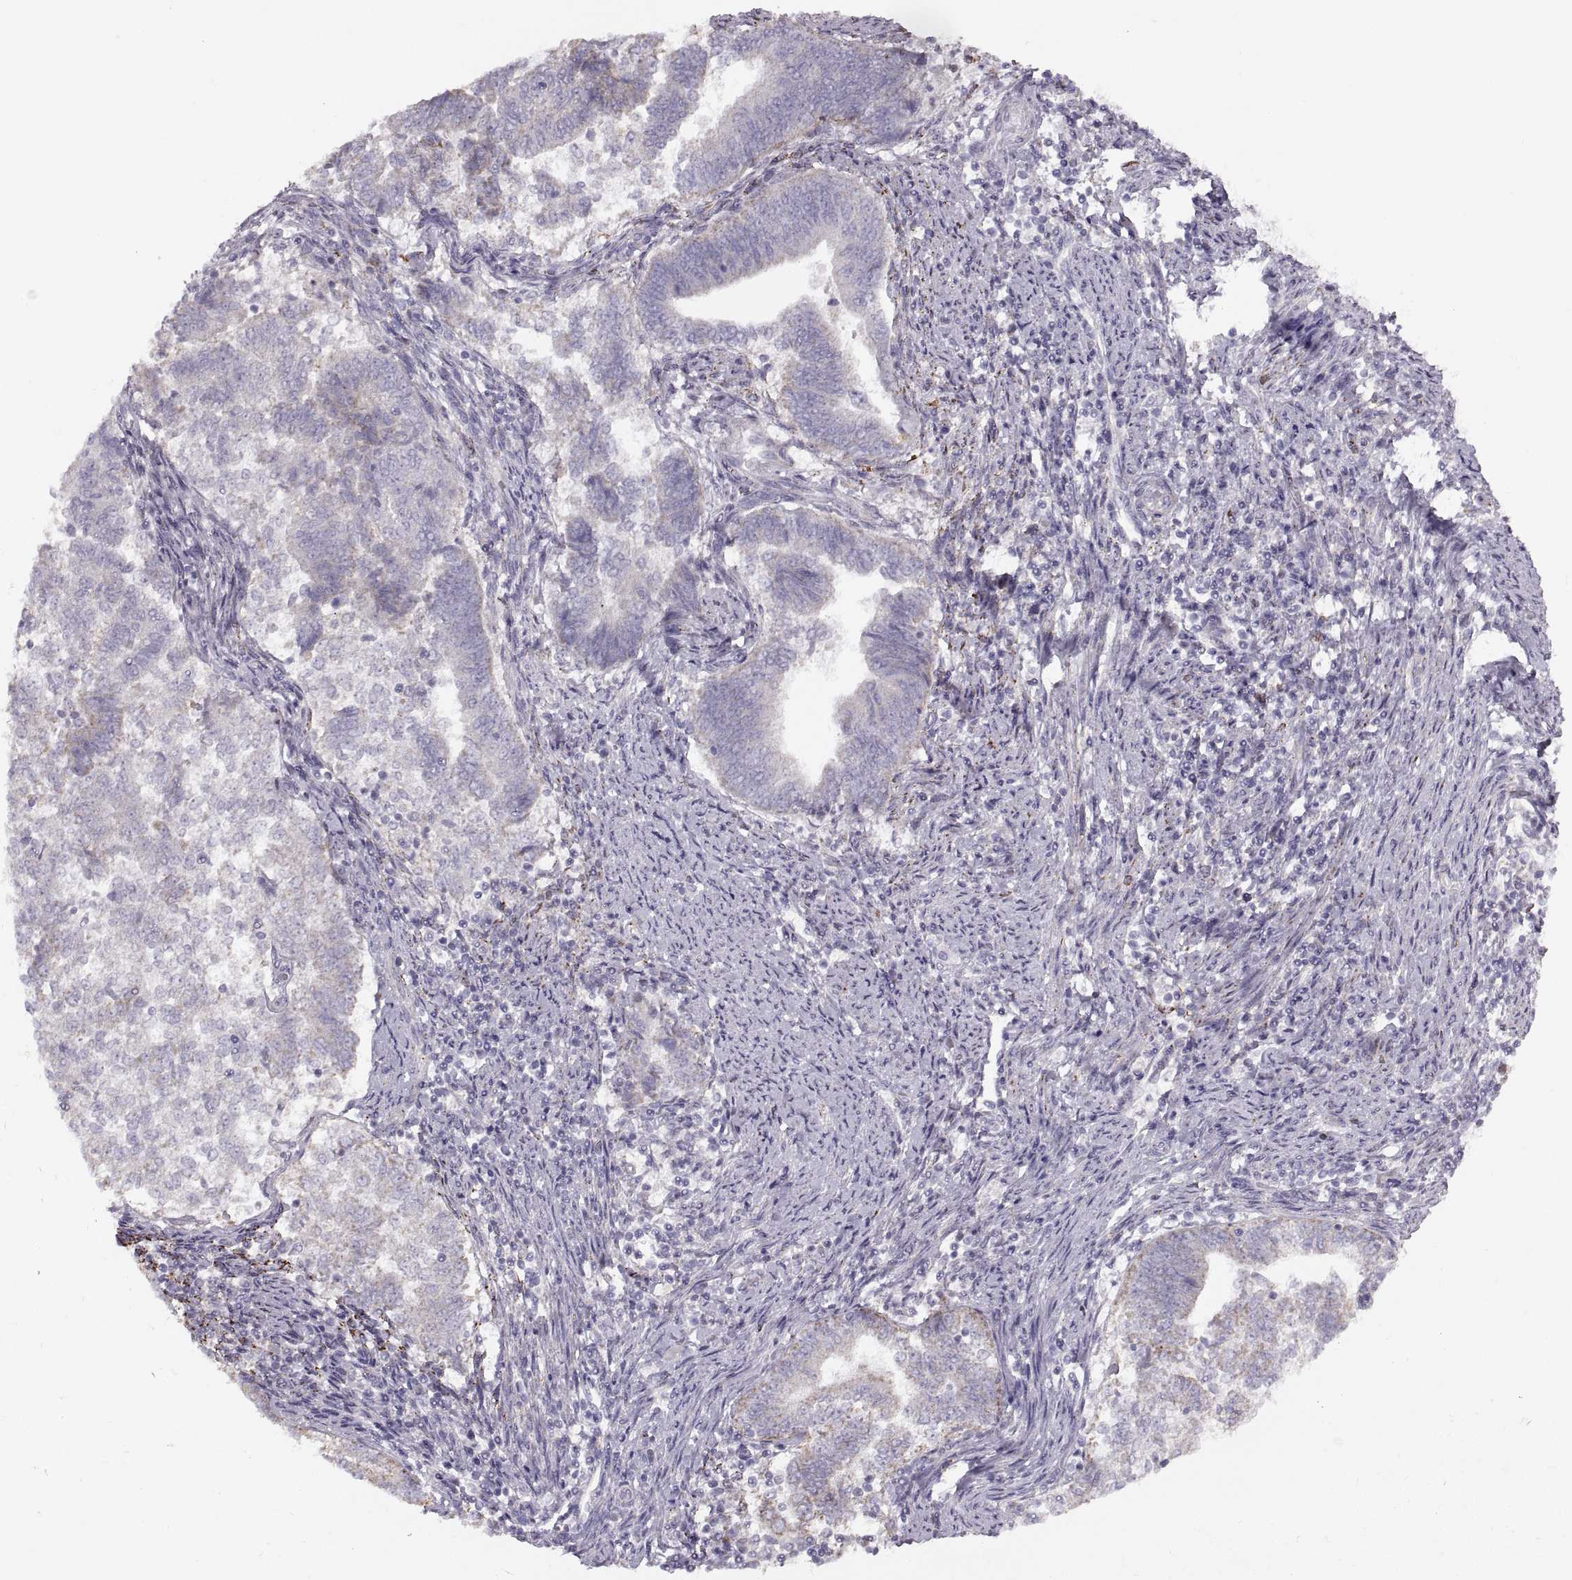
{"staining": {"intensity": "negative", "quantity": "none", "location": "none"}, "tissue": "endometrial cancer", "cell_type": "Tumor cells", "image_type": "cancer", "snomed": [{"axis": "morphology", "description": "Adenocarcinoma, NOS"}, {"axis": "topography", "description": "Endometrium"}], "caption": "A photomicrograph of endometrial cancer stained for a protein reveals no brown staining in tumor cells. (DAB (3,3'-diaminobenzidine) immunohistochemistry (IHC), high magnification).", "gene": "PIERCE1", "patient": {"sex": "female", "age": 65}}